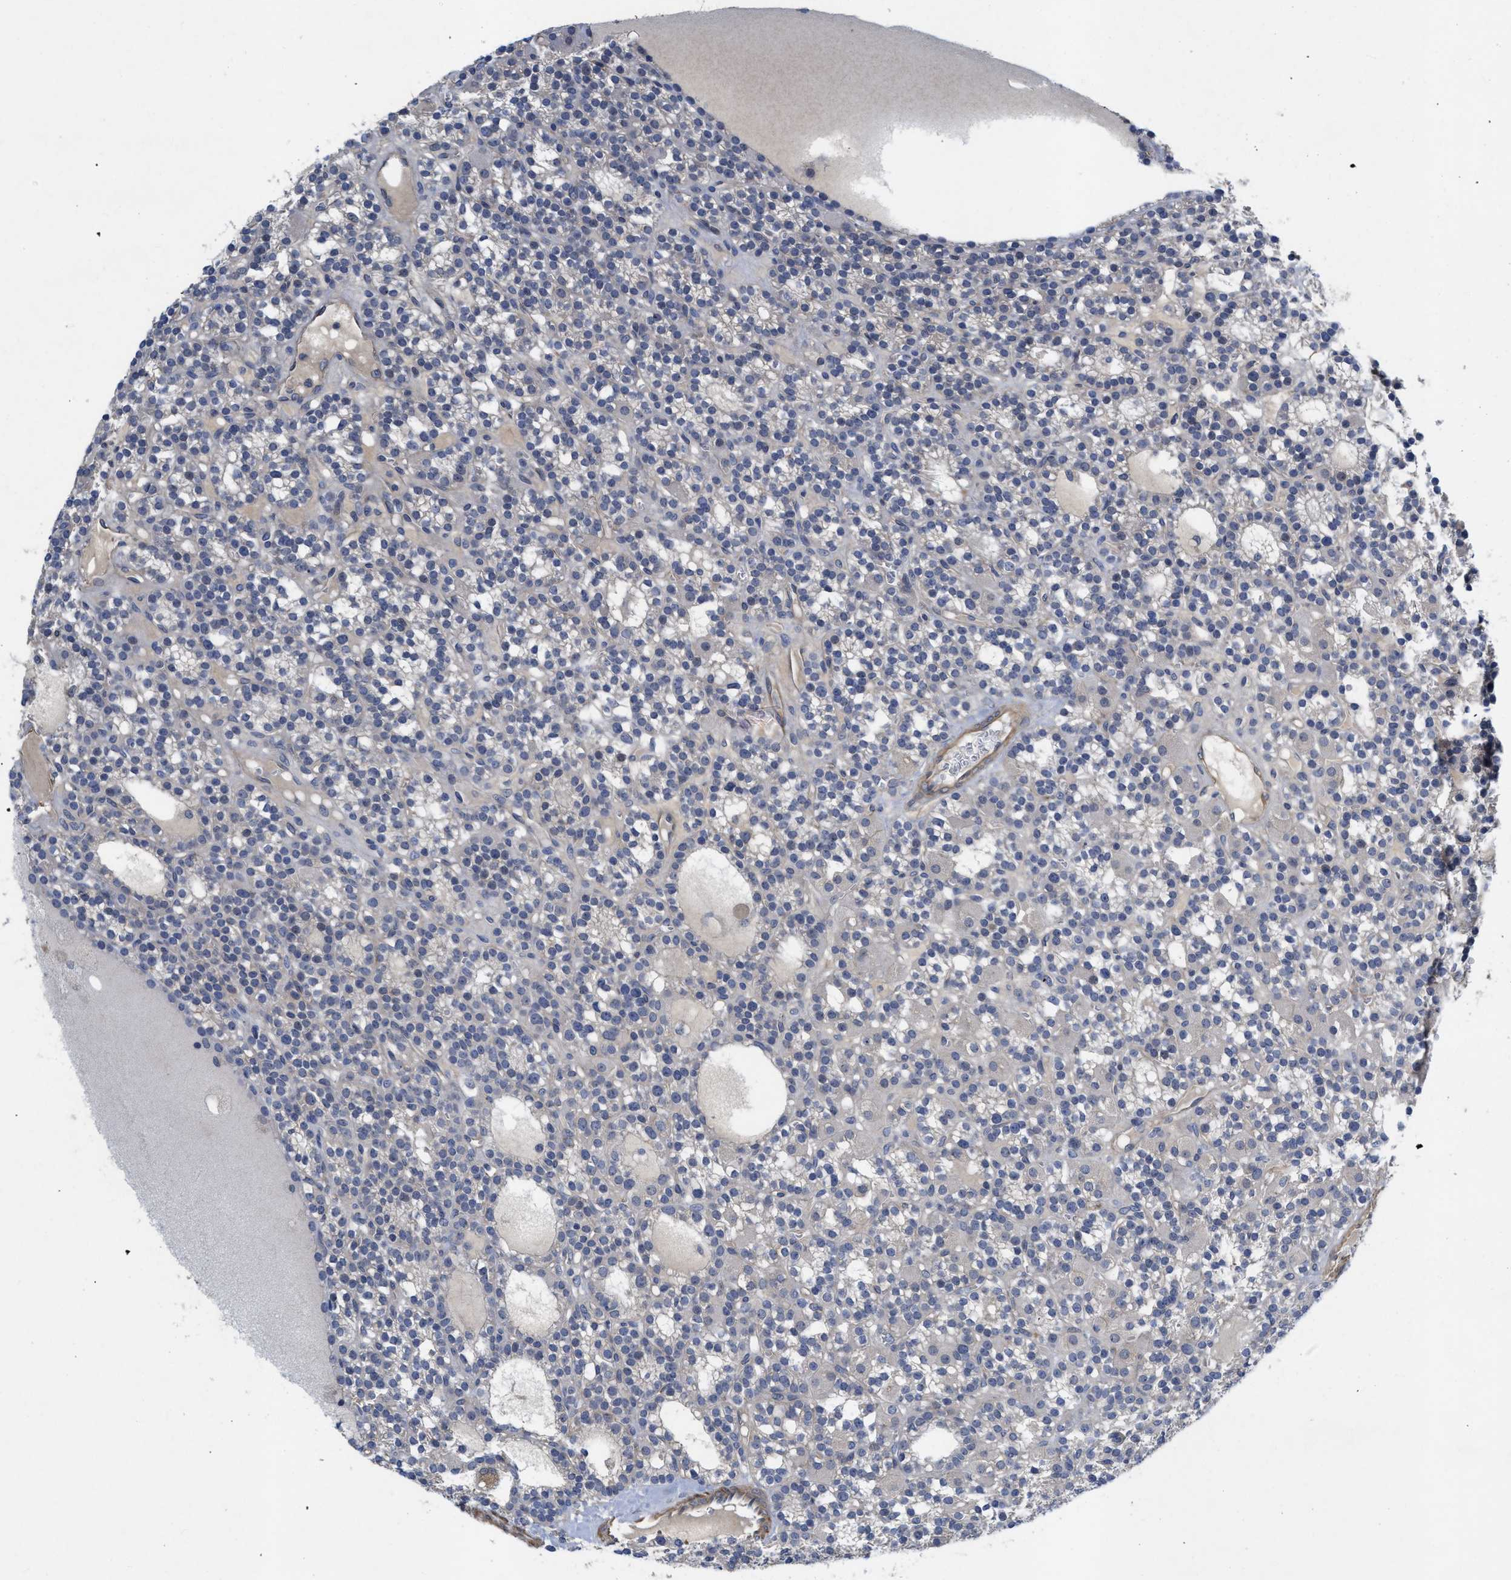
{"staining": {"intensity": "weak", "quantity": "25%-75%", "location": "cytoplasmic/membranous"}, "tissue": "parathyroid gland", "cell_type": "Glandular cells", "image_type": "normal", "snomed": [{"axis": "morphology", "description": "Normal tissue, NOS"}, {"axis": "morphology", "description": "Adenoma, NOS"}, {"axis": "topography", "description": "Parathyroid gland"}], "caption": "Protein staining of normal parathyroid gland displays weak cytoplasmic/membranous positivity in approximately 25%-75% of glandular cells.", "gene": "ARHGEF26", "patient": {"sex": "female", "age": 58}}